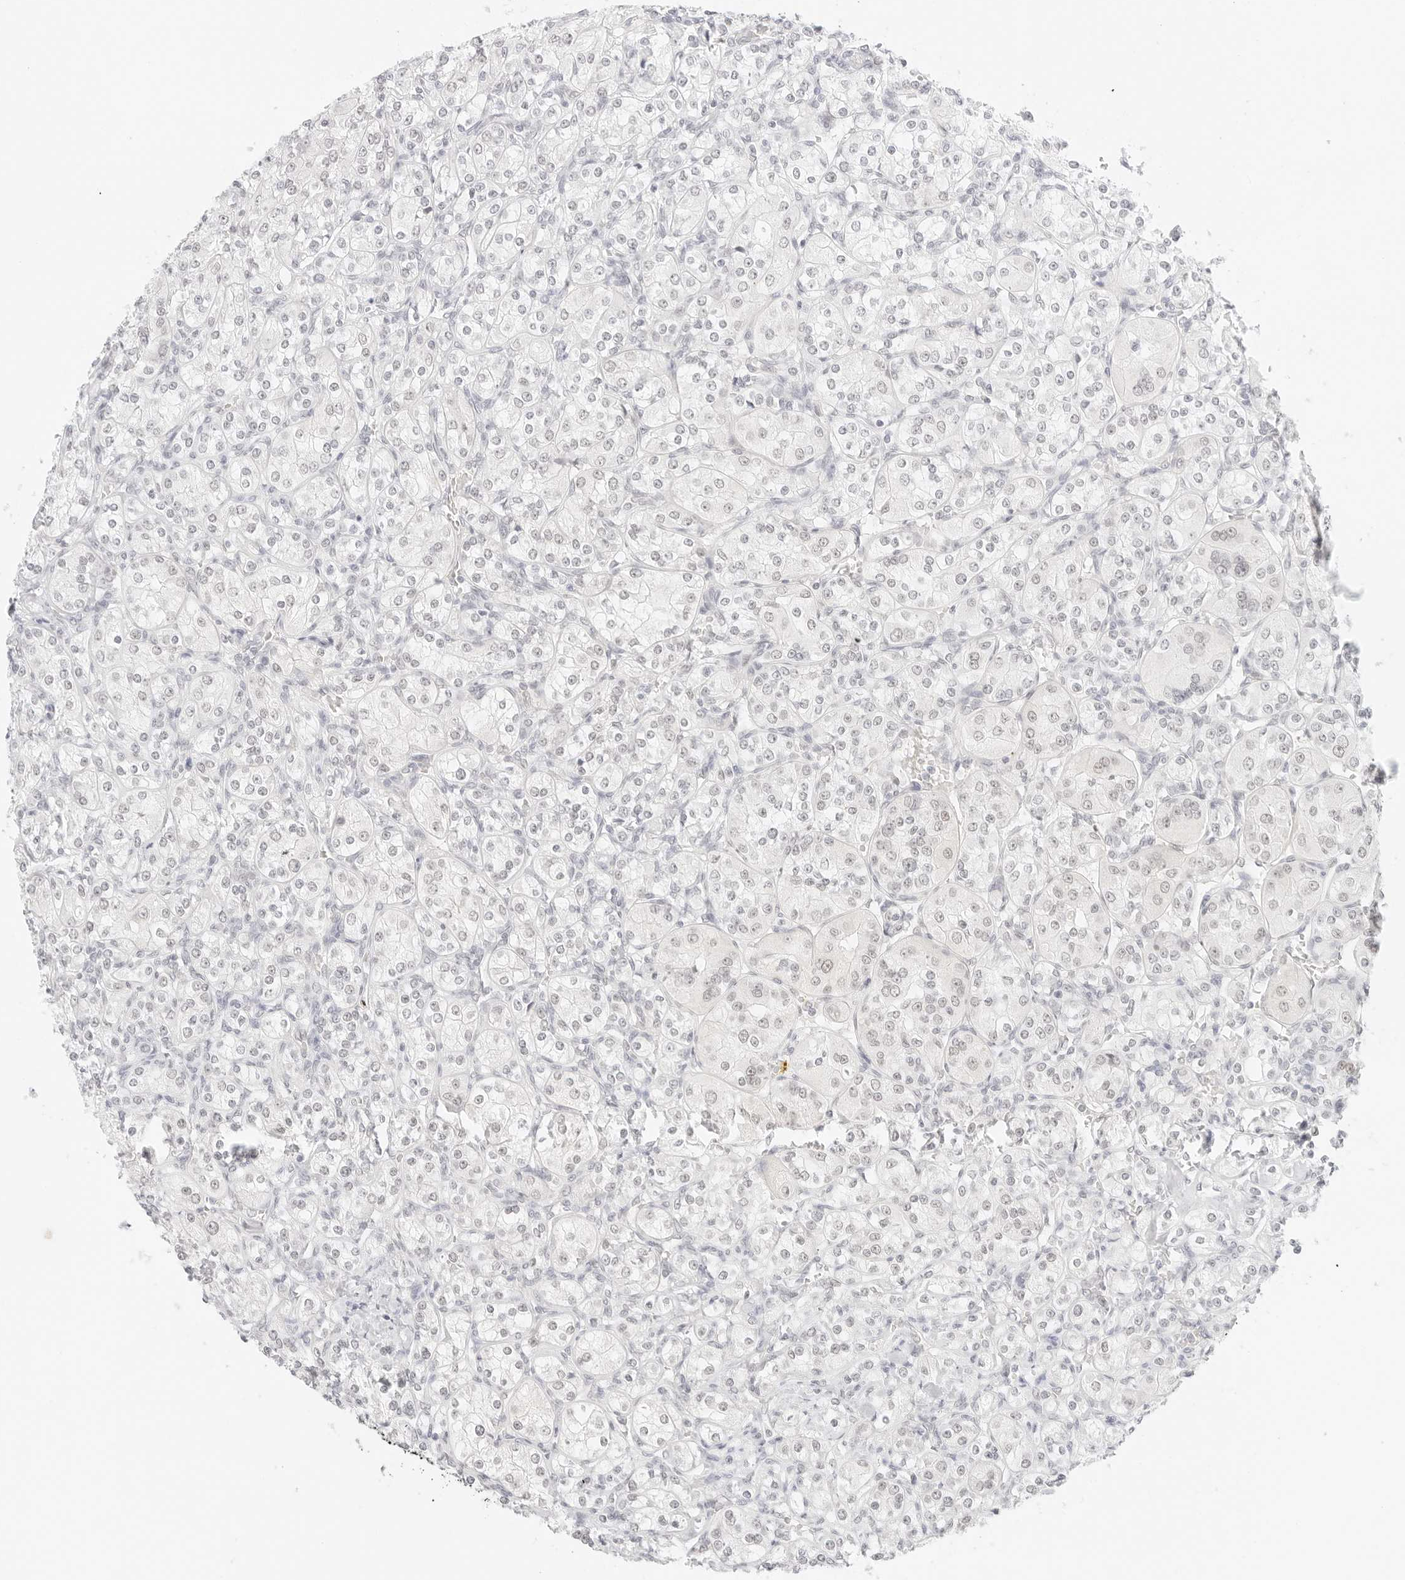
{"staining": {"intensity": "negative", "quantity": "none", "location": "none"}, "tissue": "renal cancer", "cell_type": "Tumor cells", "image_type": "cancer", "snomed": [{"axis": "morphology", "description": "Adenocarcinoma, NOS"}, {"axis": "topography", "description": "Kidney"}], "caption": "This is a photomicrograph of IHC staining of adenocarcinoma (renal), which shows no positivity in tumor cells.", "gene": "ITGA6", "patient": {"sex": "male", "age": 77}}